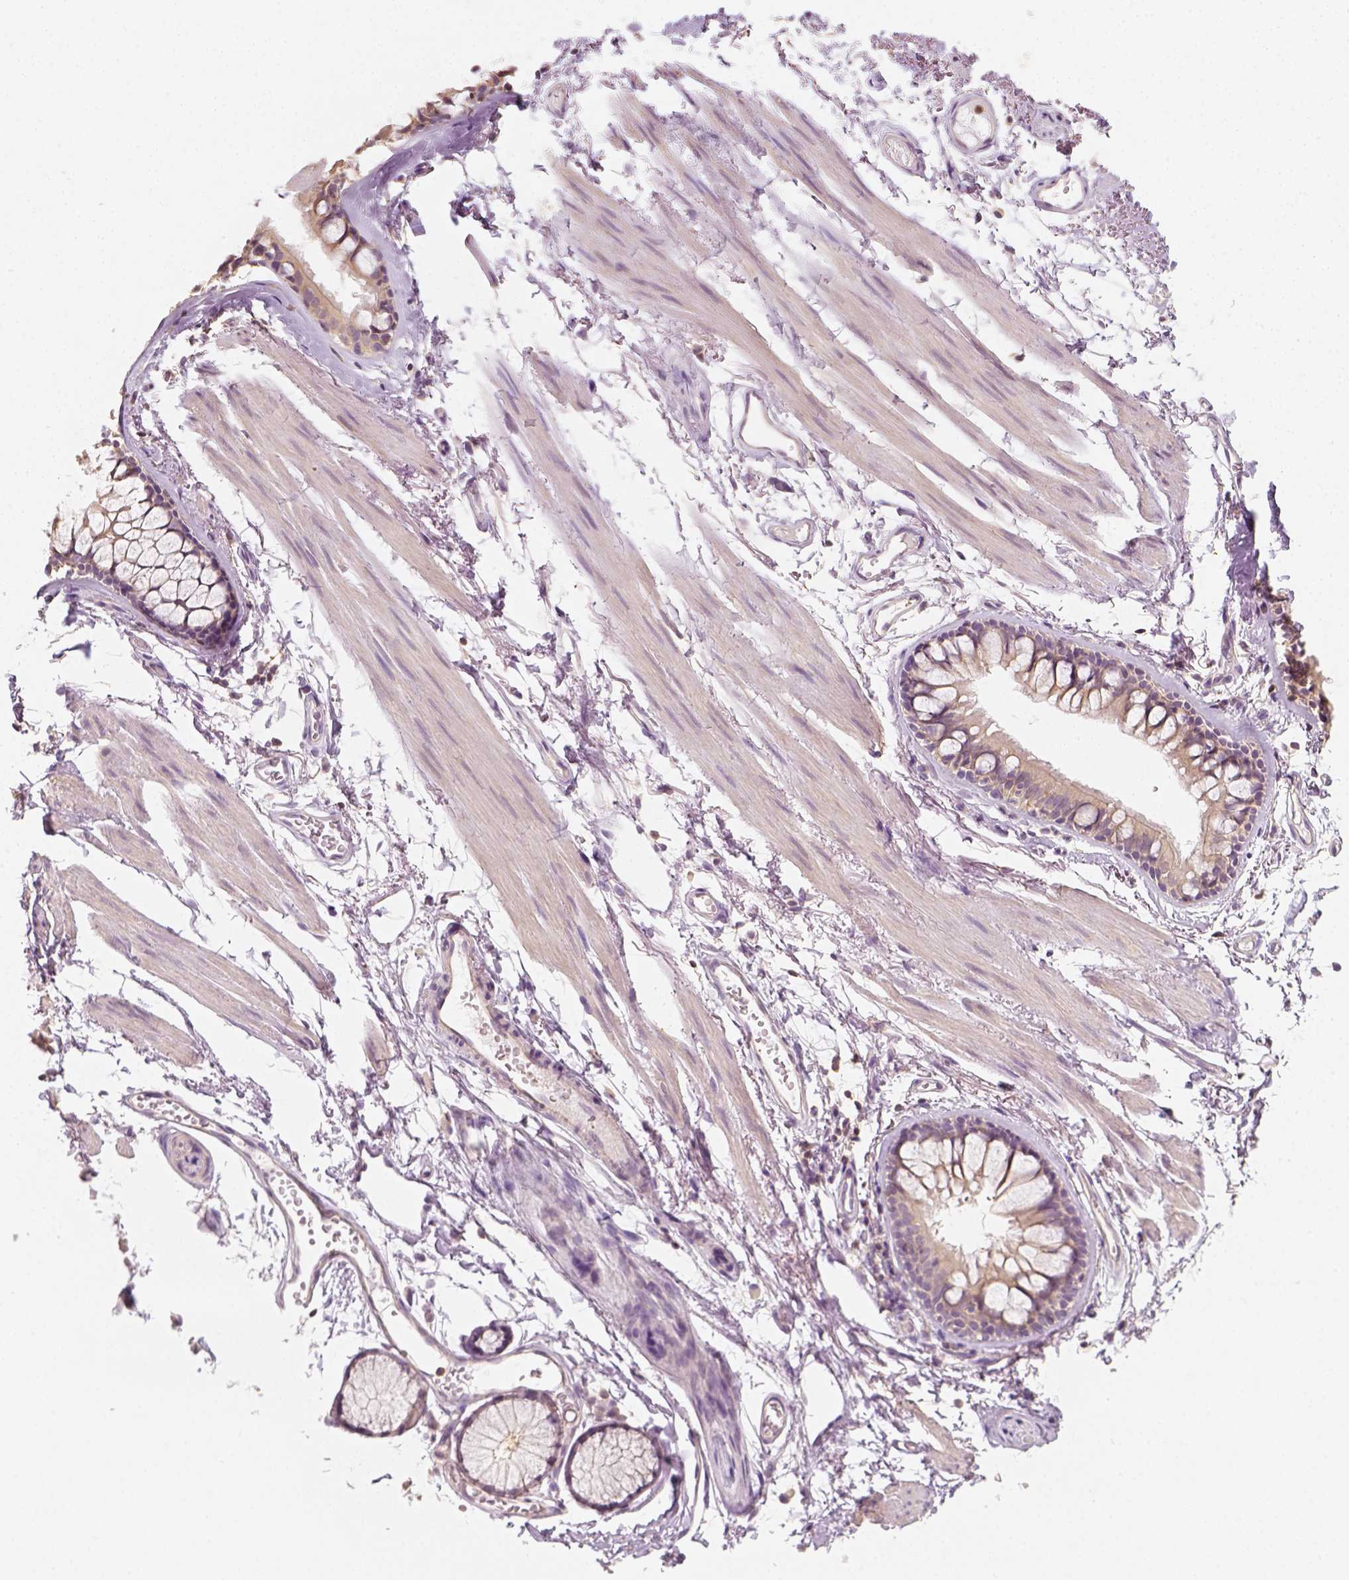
{"staining": {"intensity": "weak", "quantity": ">75%", "location": "cytoplasmic/membranous"}, "tissue": "soft tissue", "cell_type": "Chondrocytes", "image_type": "normal", "snomed": [{"axis": "morphology", "description": "Normal tissue, NOS"}, {"axis": "topography", "description": "Cartilage tissue"}, {"axis": "topography", "description": "Bronchus"}], "caption": "Immunohistochemistry of unremarkable soft tissue exhibits low levels of weak cytoplasmic/membranous positivity in about >75% of chondrocytes.", "gene": "EPHB1", "patient": {"sex": "female", "age": 79}}